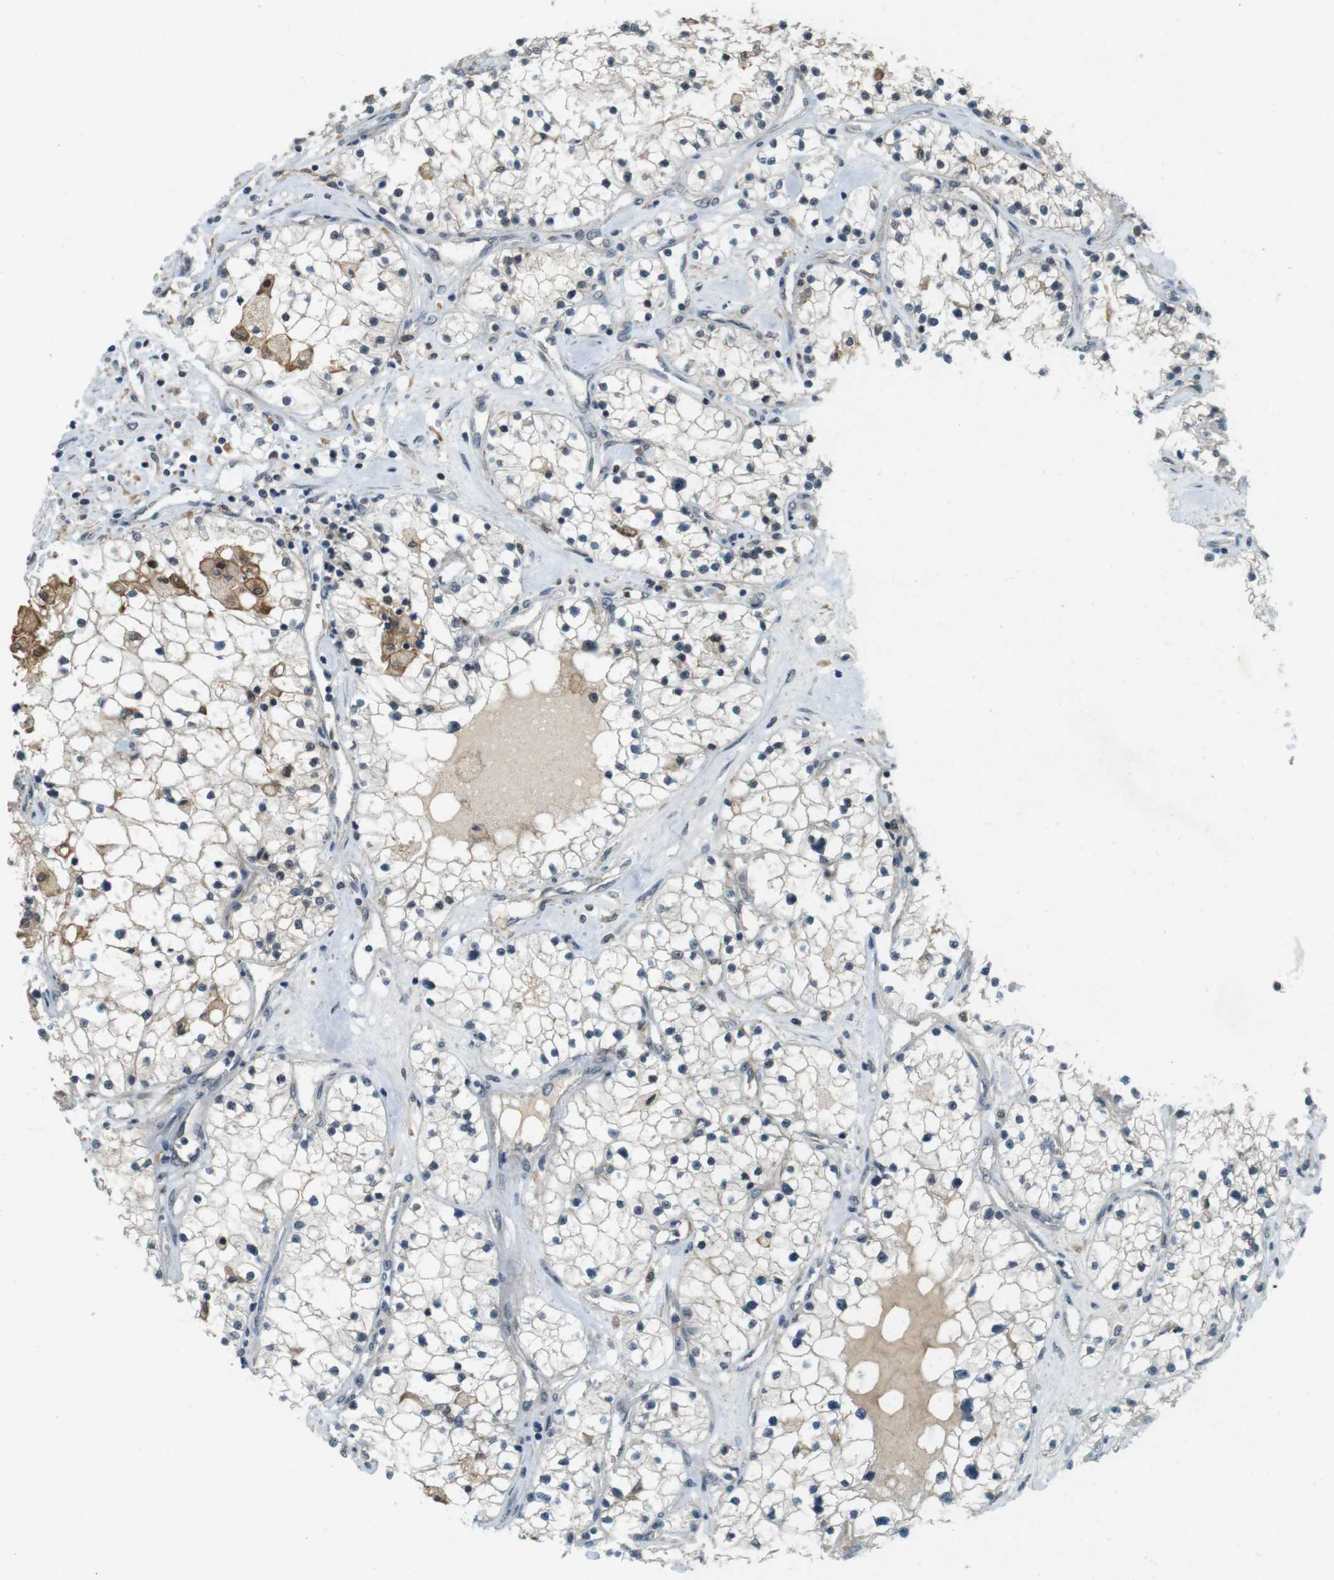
{"staining": {"intensity": "moderate", "quantity": "<25%", "location": "cytoplasmic/membranous"}, "tissue": "renal cancer", "cell_type": "Tumor cells", "image_type": "cancer", "snomed": [{"axis": "morphology", "description": "Adenocarcinoma, NOS"}, {"axis": "topography", "description": "Kidney"}], "caption": "IHC micrograph of neoplastic tissue: human renal cancer stained using immunohistochemistry demonstrates low levels of moderate protein expression localized specifically in the cytoplasmic/membranous of tumor cells, appearing as a cytoplasmic/membranous brown color.", "gene": "CDK14", "patient": {"sex": "male", "age": 68}}